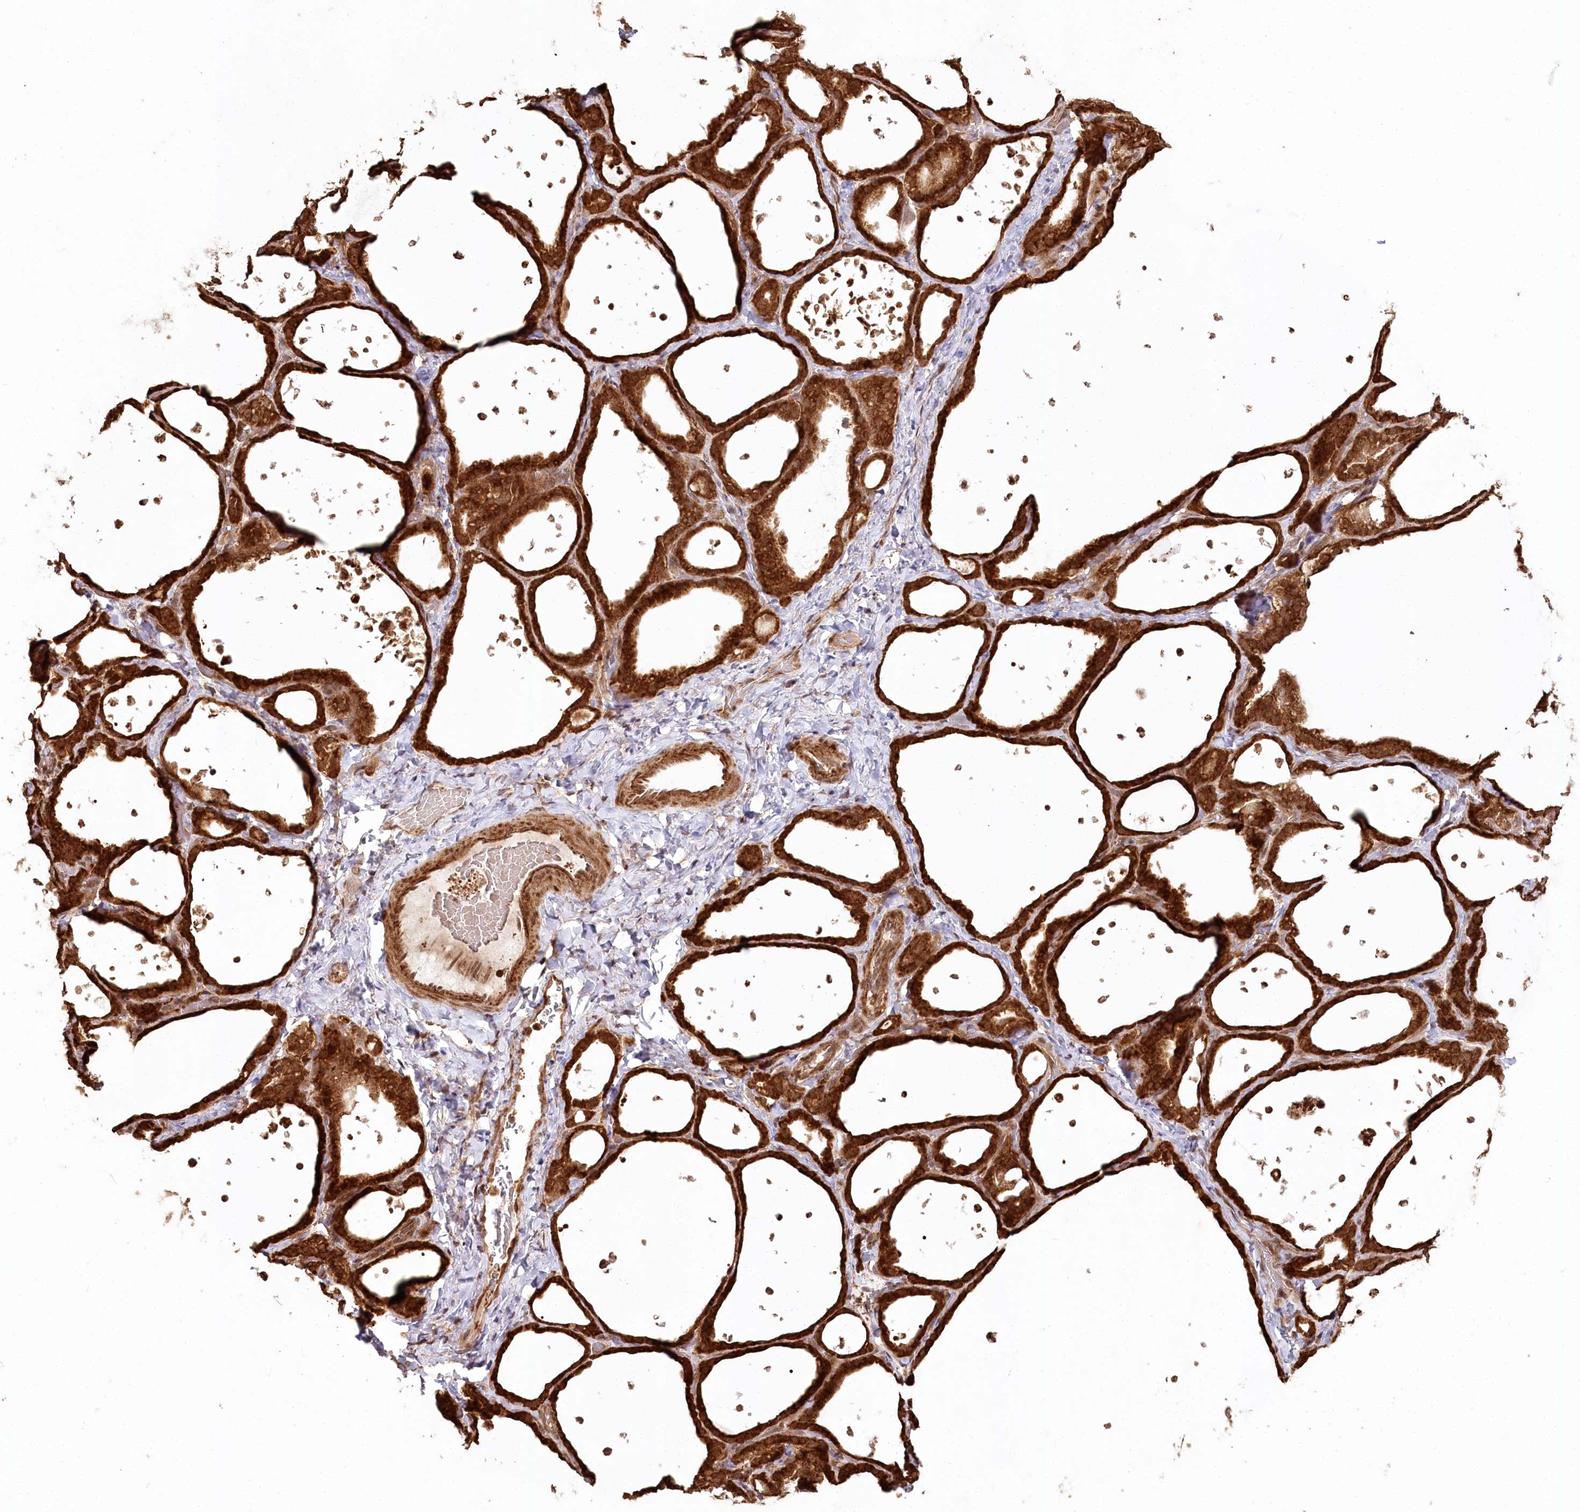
{"staining": {"intensity": "strong", "quantity": ">75%", "location": "cytoplasmic/membranous,nuclear"}, "tissue": "thyroid gland", "cell_type": "Glandular cells", "image_type": "normal", "snomed": [{"axis": "morphology", "description": "Normal tissue, NOS"}, {"axis": "topography", "description": "Thyroid gland"}], "caption": "Strong cytoplasmic/membranous,nuclear protein positivity is present in approximately >75% of glandular cells in thyroid gland.", "gene": "ULK2", "patient": {"sex": "female", "age": 44}}